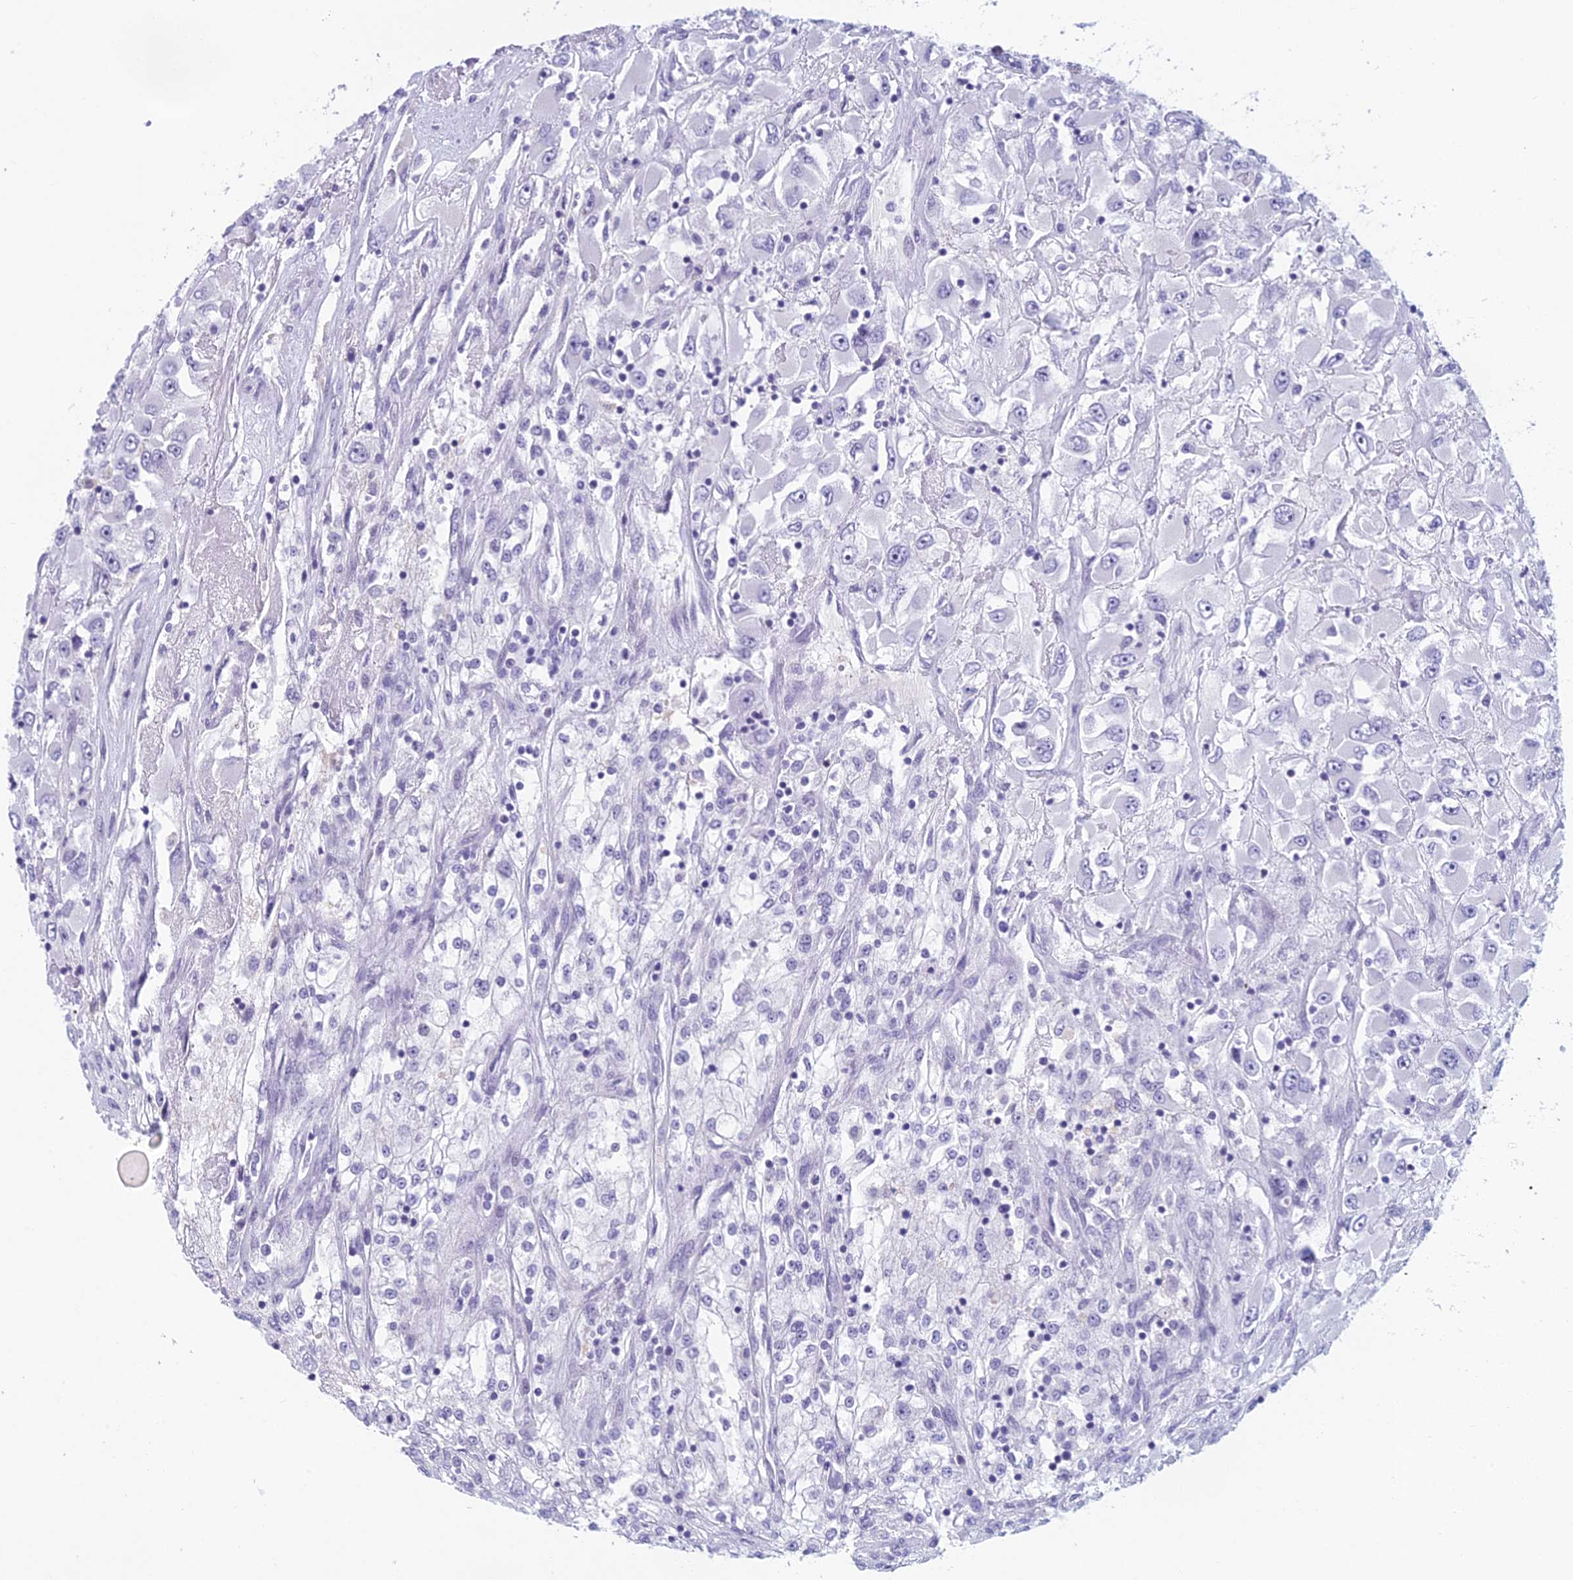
{"staining": {"intensity": "negative", "quantity": "none", "location": "none"}, "tissue": "renal cancer", "cell_type": "Tumor cells", "image_type": "cancer", "snomed": [{"axis": "morphology", "description": "Adenocarcinoma, NOS"}, {"axis": "topography", "description": "Kidney"}], "caption": "Immunohistochemistry of renal cancer (adenocarcinoma) reveals no positivity in tumor cells.", "gene": "RGS17", "patient": {"sex": "female", "age": 52}}